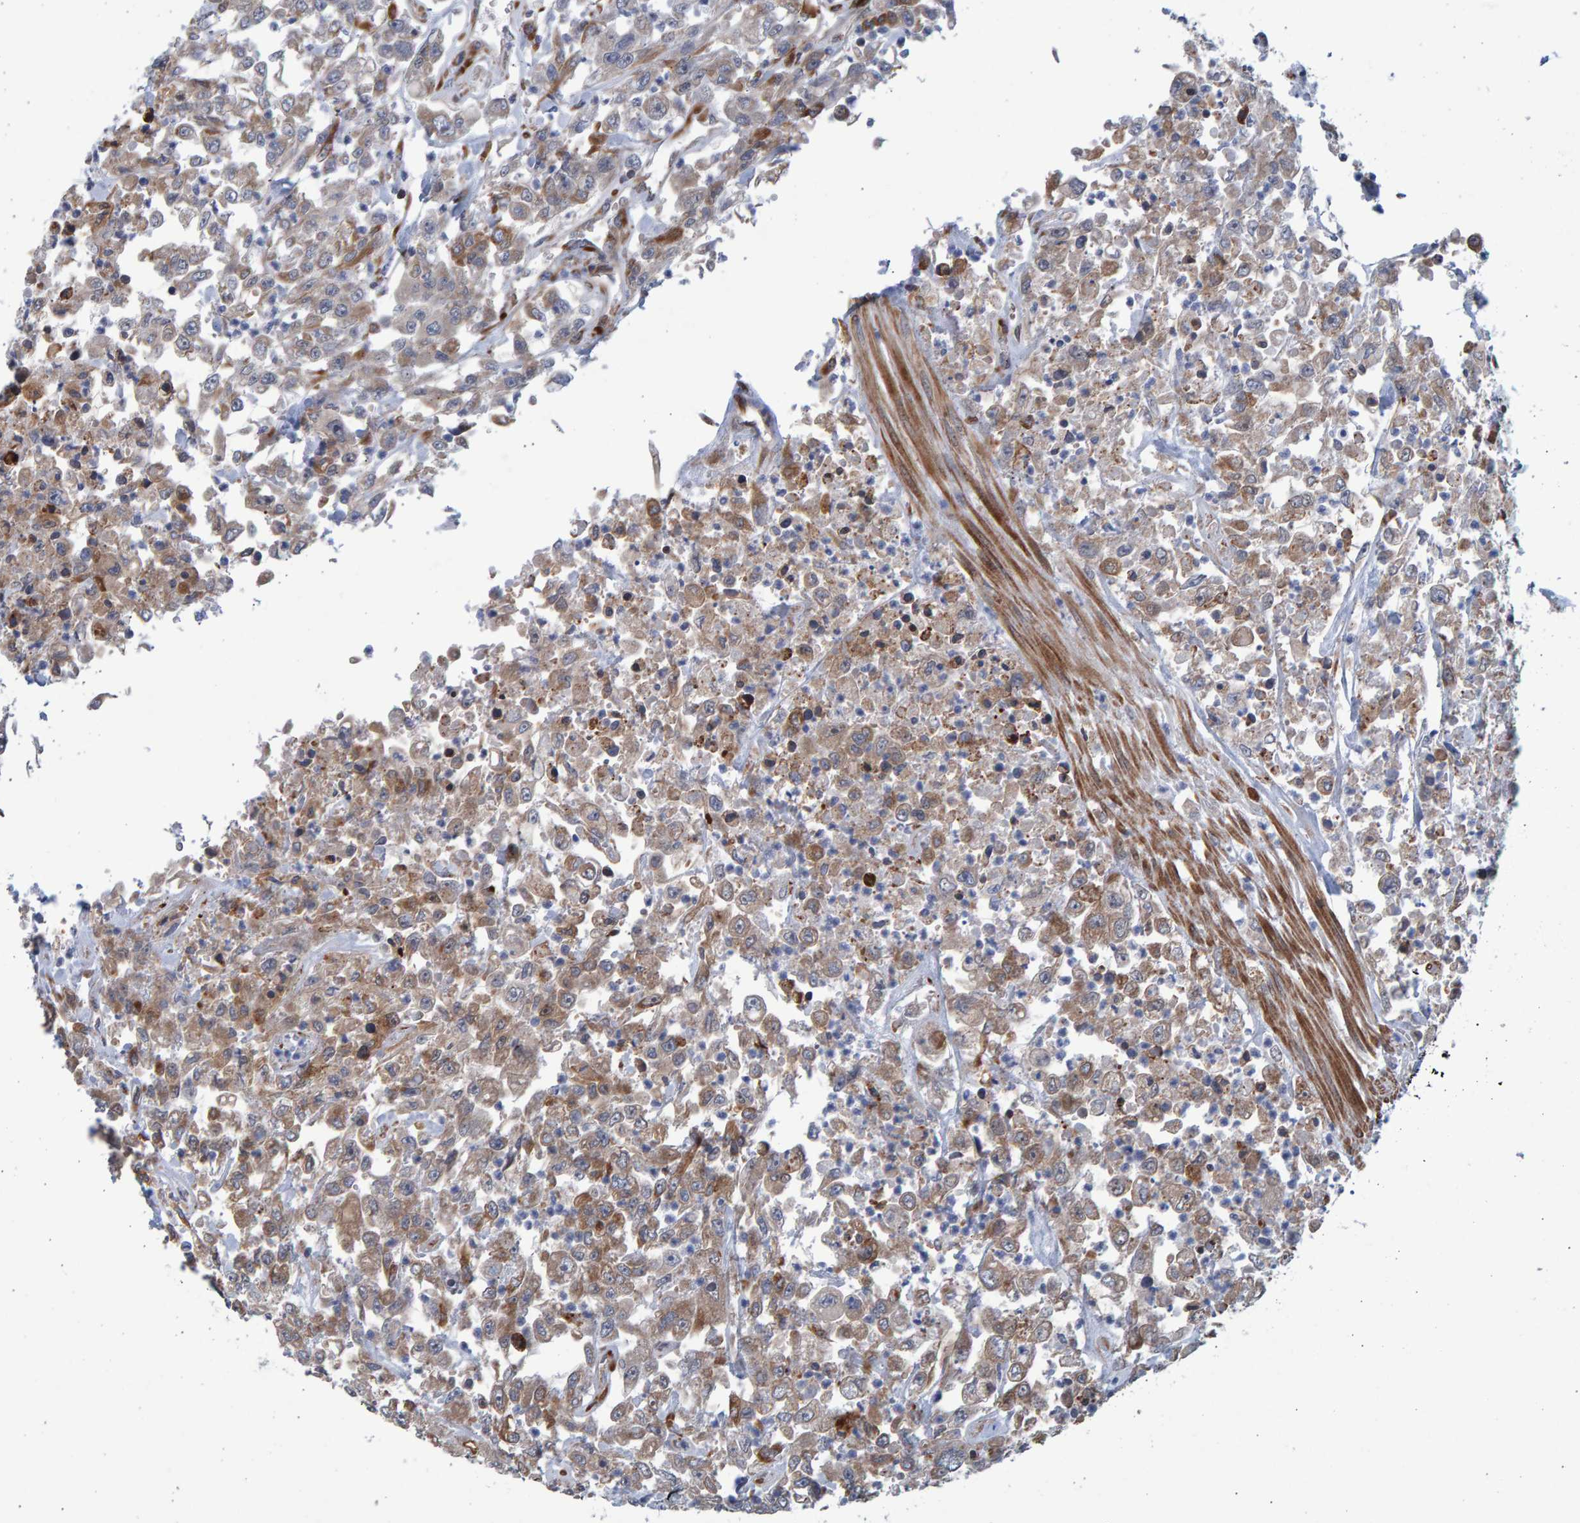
{"staining": {"intensity": "weak", "quantity": "25%-75%", "location": "cytoplasmic/membranous"}, "tissue": "urothelial cancer", "cell_type": "Tumor cells", "image_type": "cancer", "snomed": [{"axis": "morphology", "description": "Urothelial carcinoma, High grade"}, {"axis": "topography", "description": "Urinary bladder"}], "caption": "Urothelial cancer stained for a protein (brown) reveals weak cytoplasmic/membranous positive staining in approximately 25%-75% of tumor cells.", "gene": "LRBA", "patient": {"sex": "male", "age": 46}}